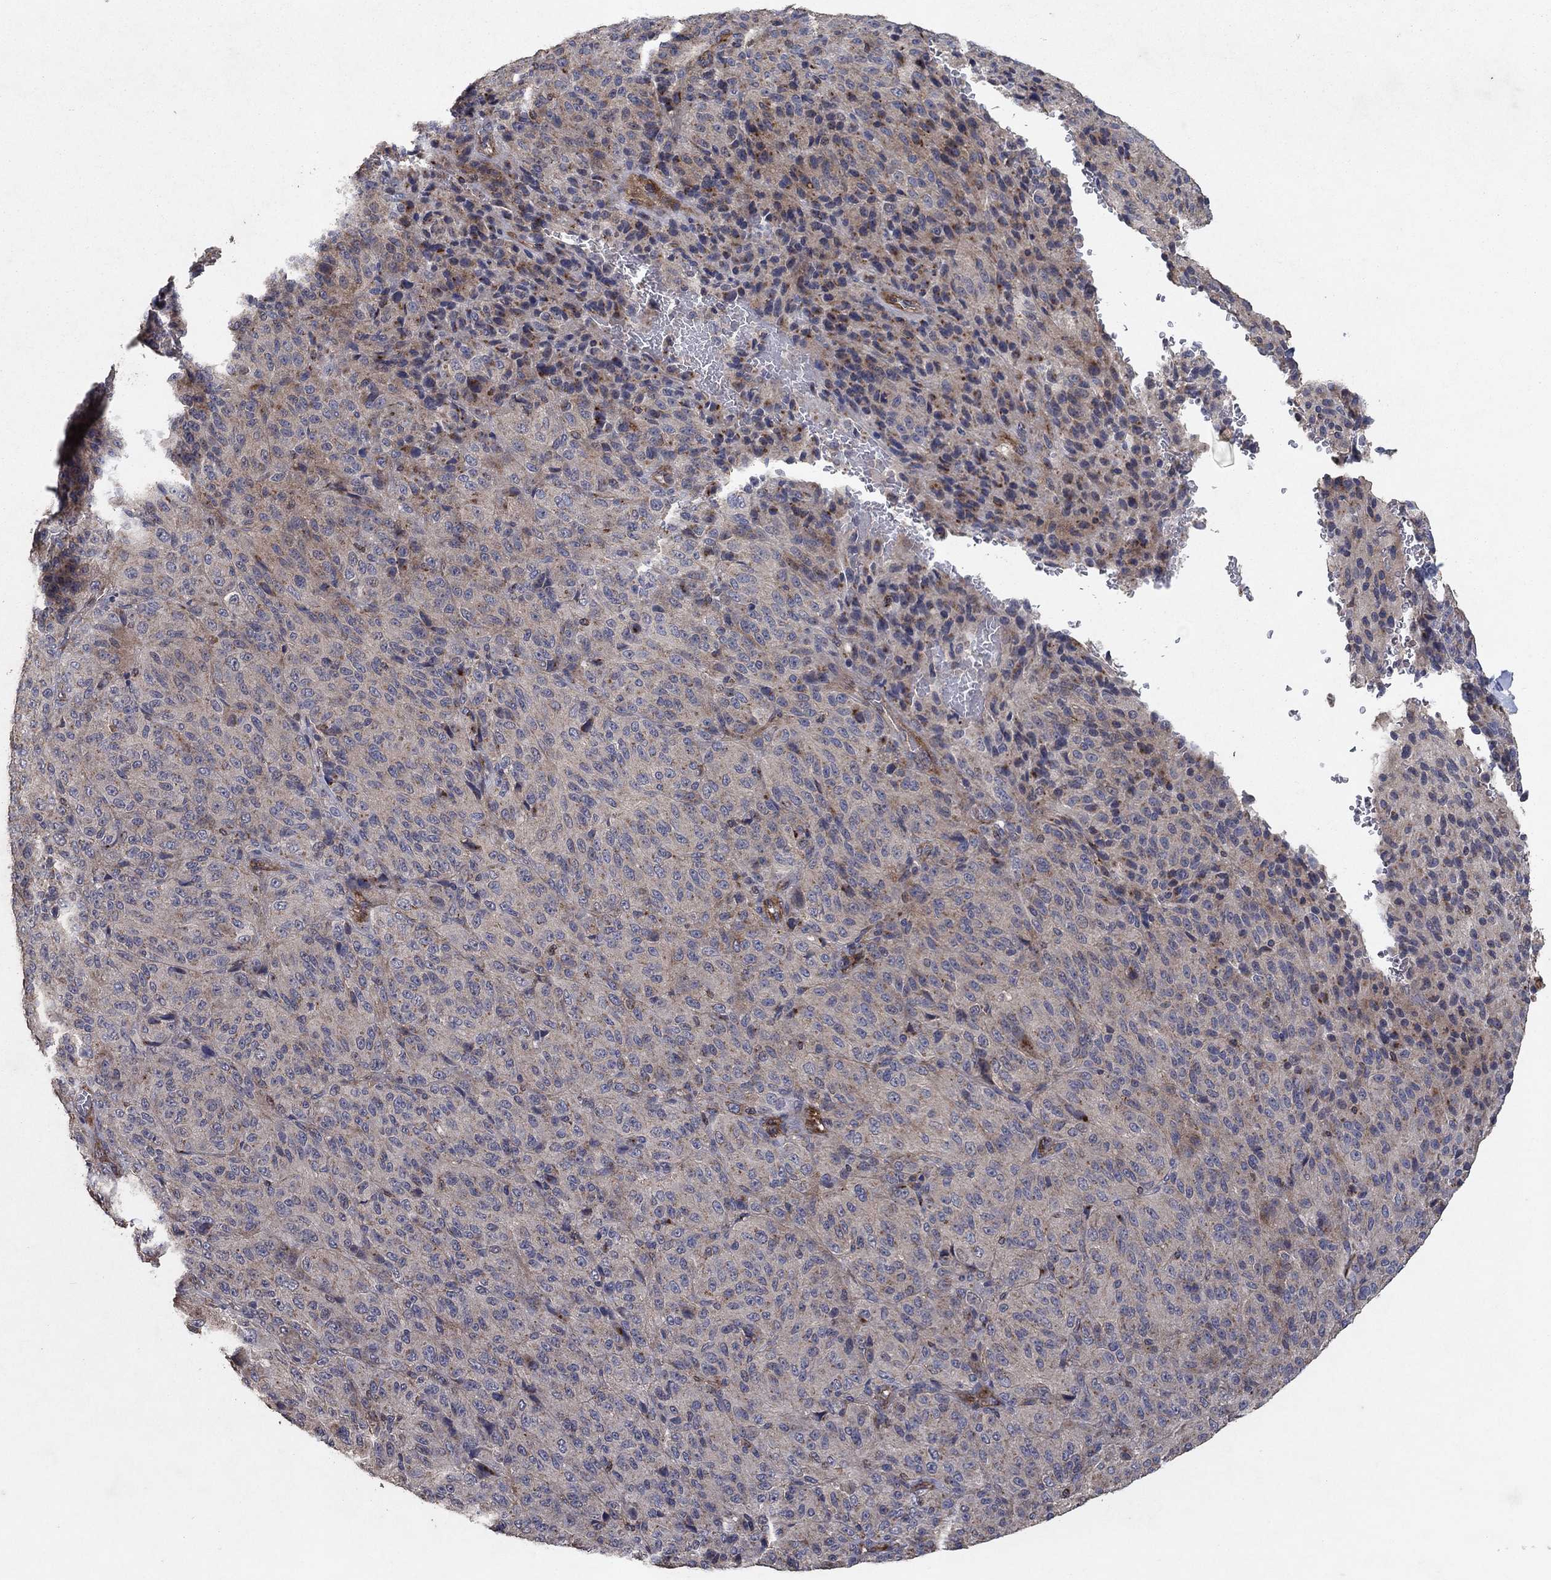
{"staining": {"intensity": "moderate", "quantity": "<25%", "location": "cytoplasmic/membranous"}, "tissue": "melanoma", "cell_type": "Tumor cells", "image_type": "cancer", "snomed": [{"axis": "morphology", "description": "Malignant melanoma, Metastatic site"}, {"axis": "topography", "description": "Brain"}], "caption": "High-magnification brightfield microscopy of melanoma stained with DAB (brown) and counterstained with hematoxylin (blue). tumor cells exhibit moderate cytoplasmic/membranous staining is present in approximately<25% of cells. The staining is performed using DAB brown chromogen to label protein expression. The nuclei are counter-stained blue using hematoxylin.", "gene": "FRG1", "patient": {"sex": "female", "age": 56}}